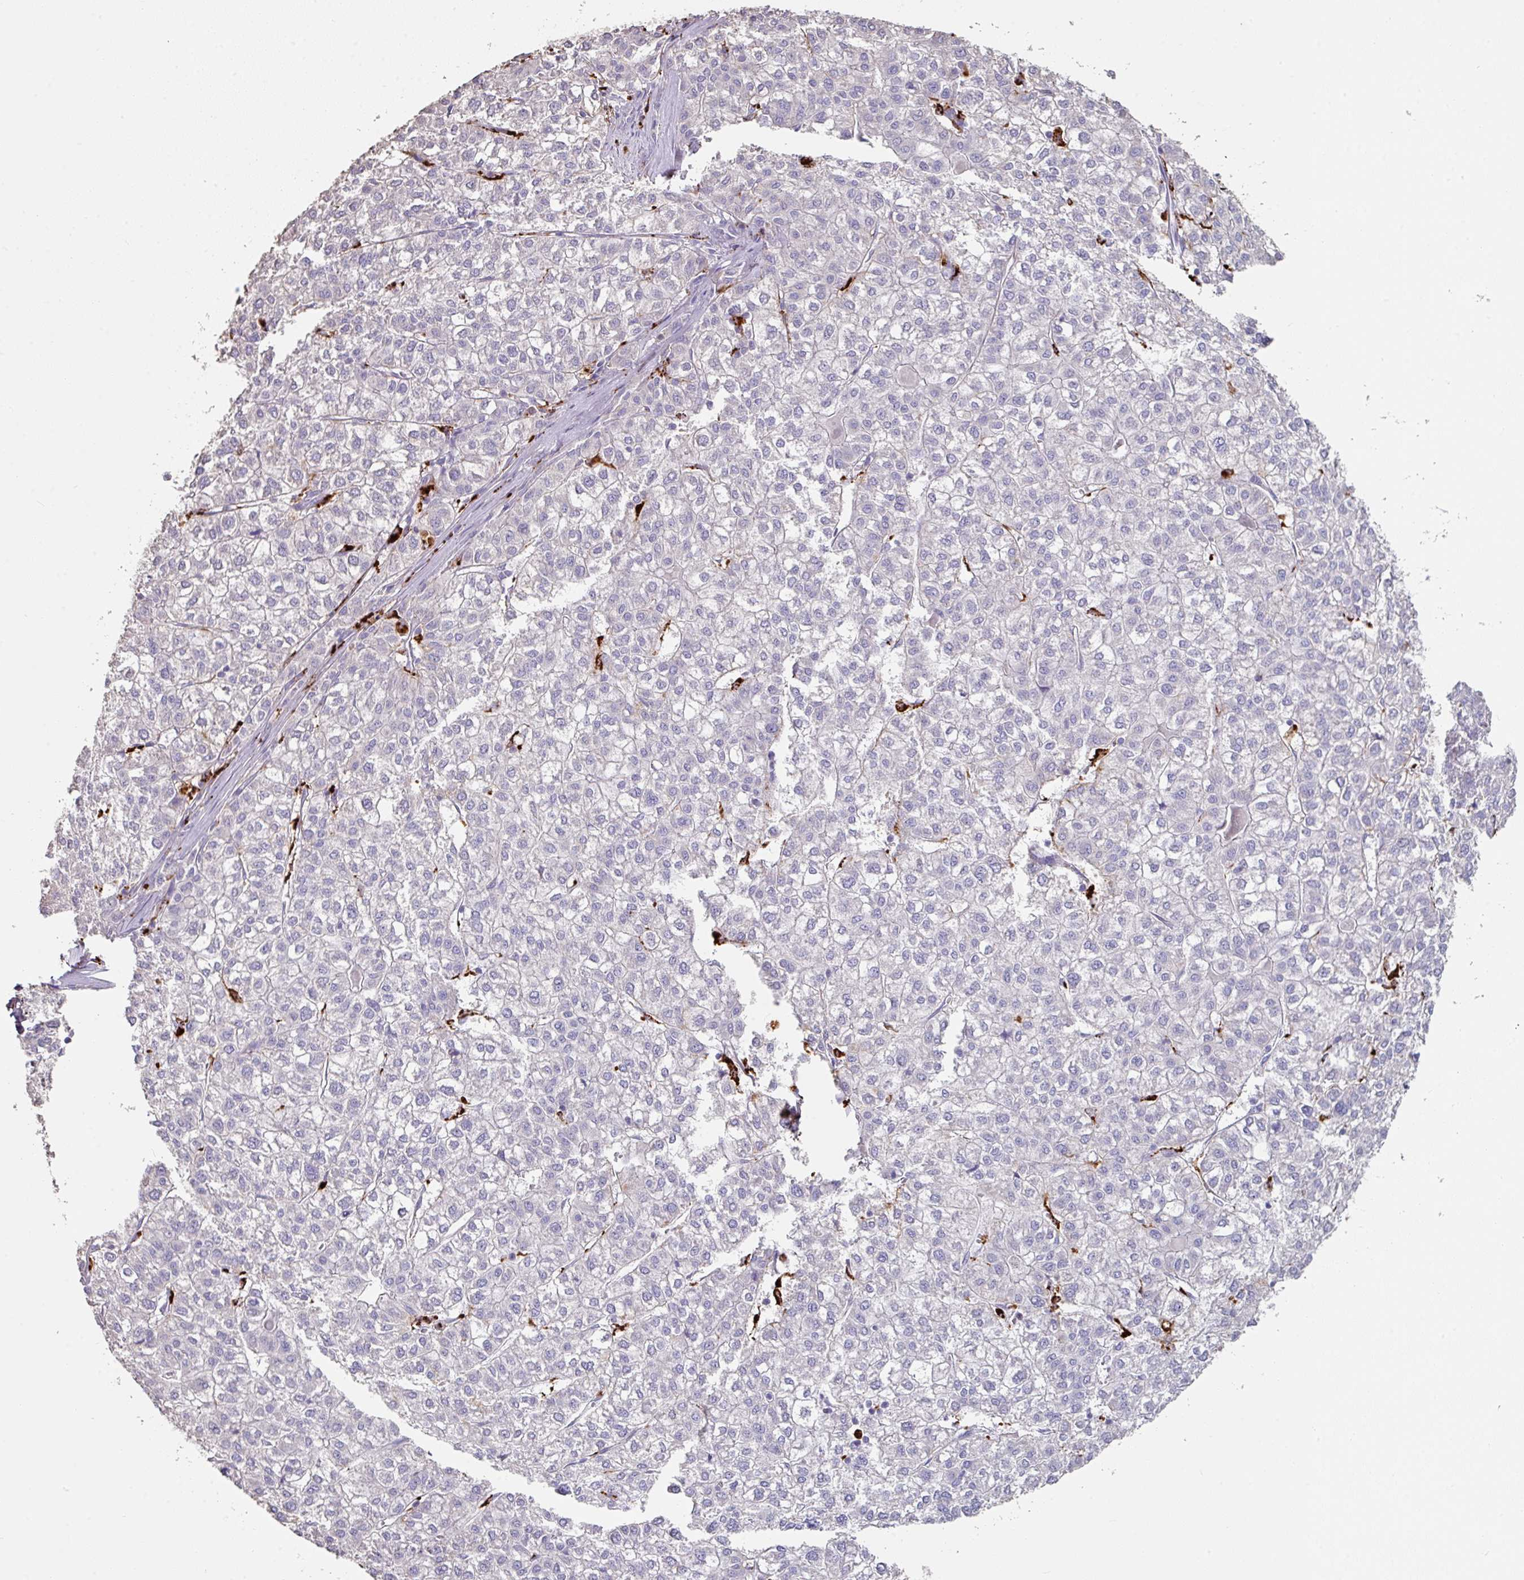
{"staining": {"intensity": "negative", "quantity": "none", "location": "none"}, "tissue": "liver cancer", "cell_type": "Tumor cells", "image_type": "cancer", "snomed": [{"axis": "morphology", "description": "Carcinoma, Hepatocellular, NOS"}, {"axis": "topography", "description": "Liver"}], "caption": "Liver hepatocellular carcinoma was stained to show a protein in brown. There is no significant staining in tumor cells. (DAB IHC, high magnification).", "gene": "CPVL", "patient": {"sex": "female", "age": 43}}